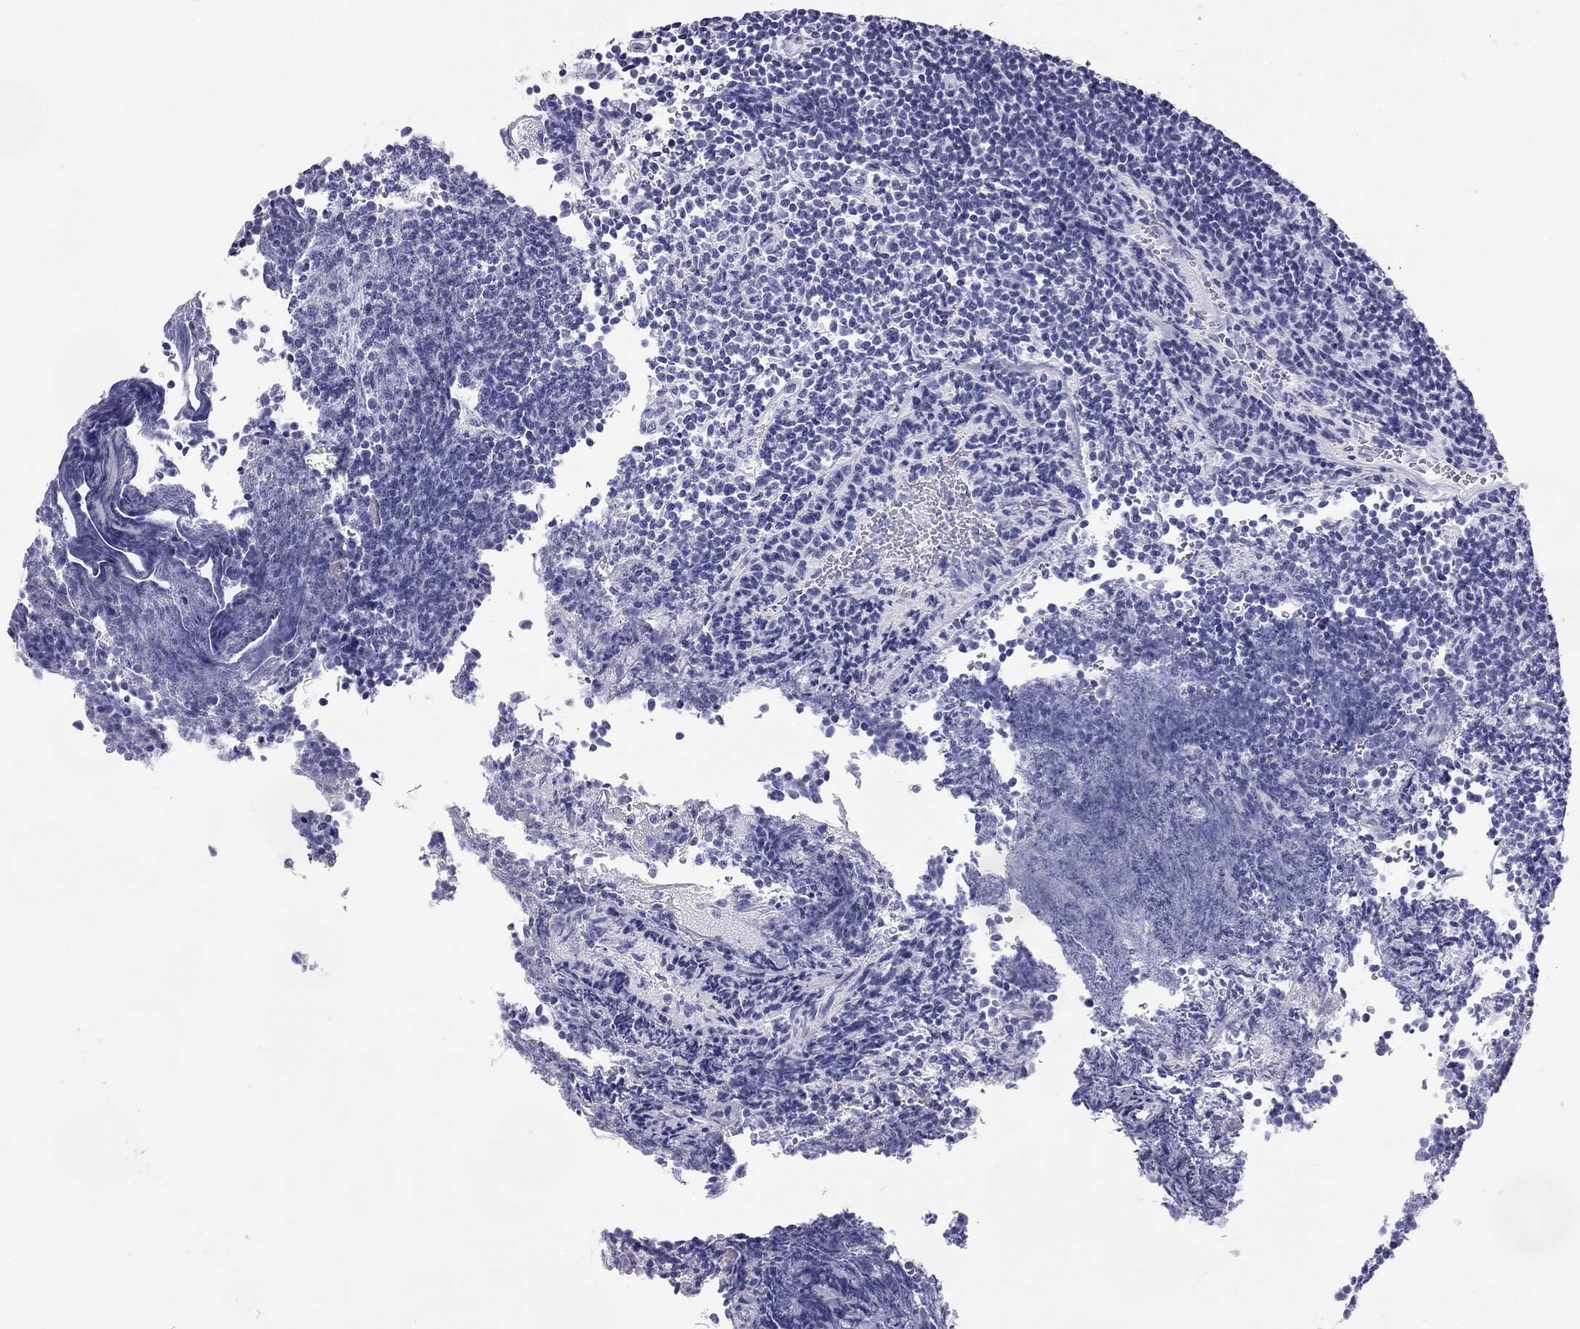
{"staining": {"intensity": "negative", "quantity": "none", "location": "none"}, "tissue": "lymphoma", "cell_type": "Tumor cells", "image_type": "cancer", "snomed": [{"axis": "morphology", "description": "Malignant lymphoma, non-Hodgkin's type, Low grade"}, {"axis": "topography", "description": "Brain"}], "caption": "Tumor cells show no significant expression in lymphoma.", "gene": "TRPM3", "patient": {"sex": "female", "age": 66}}